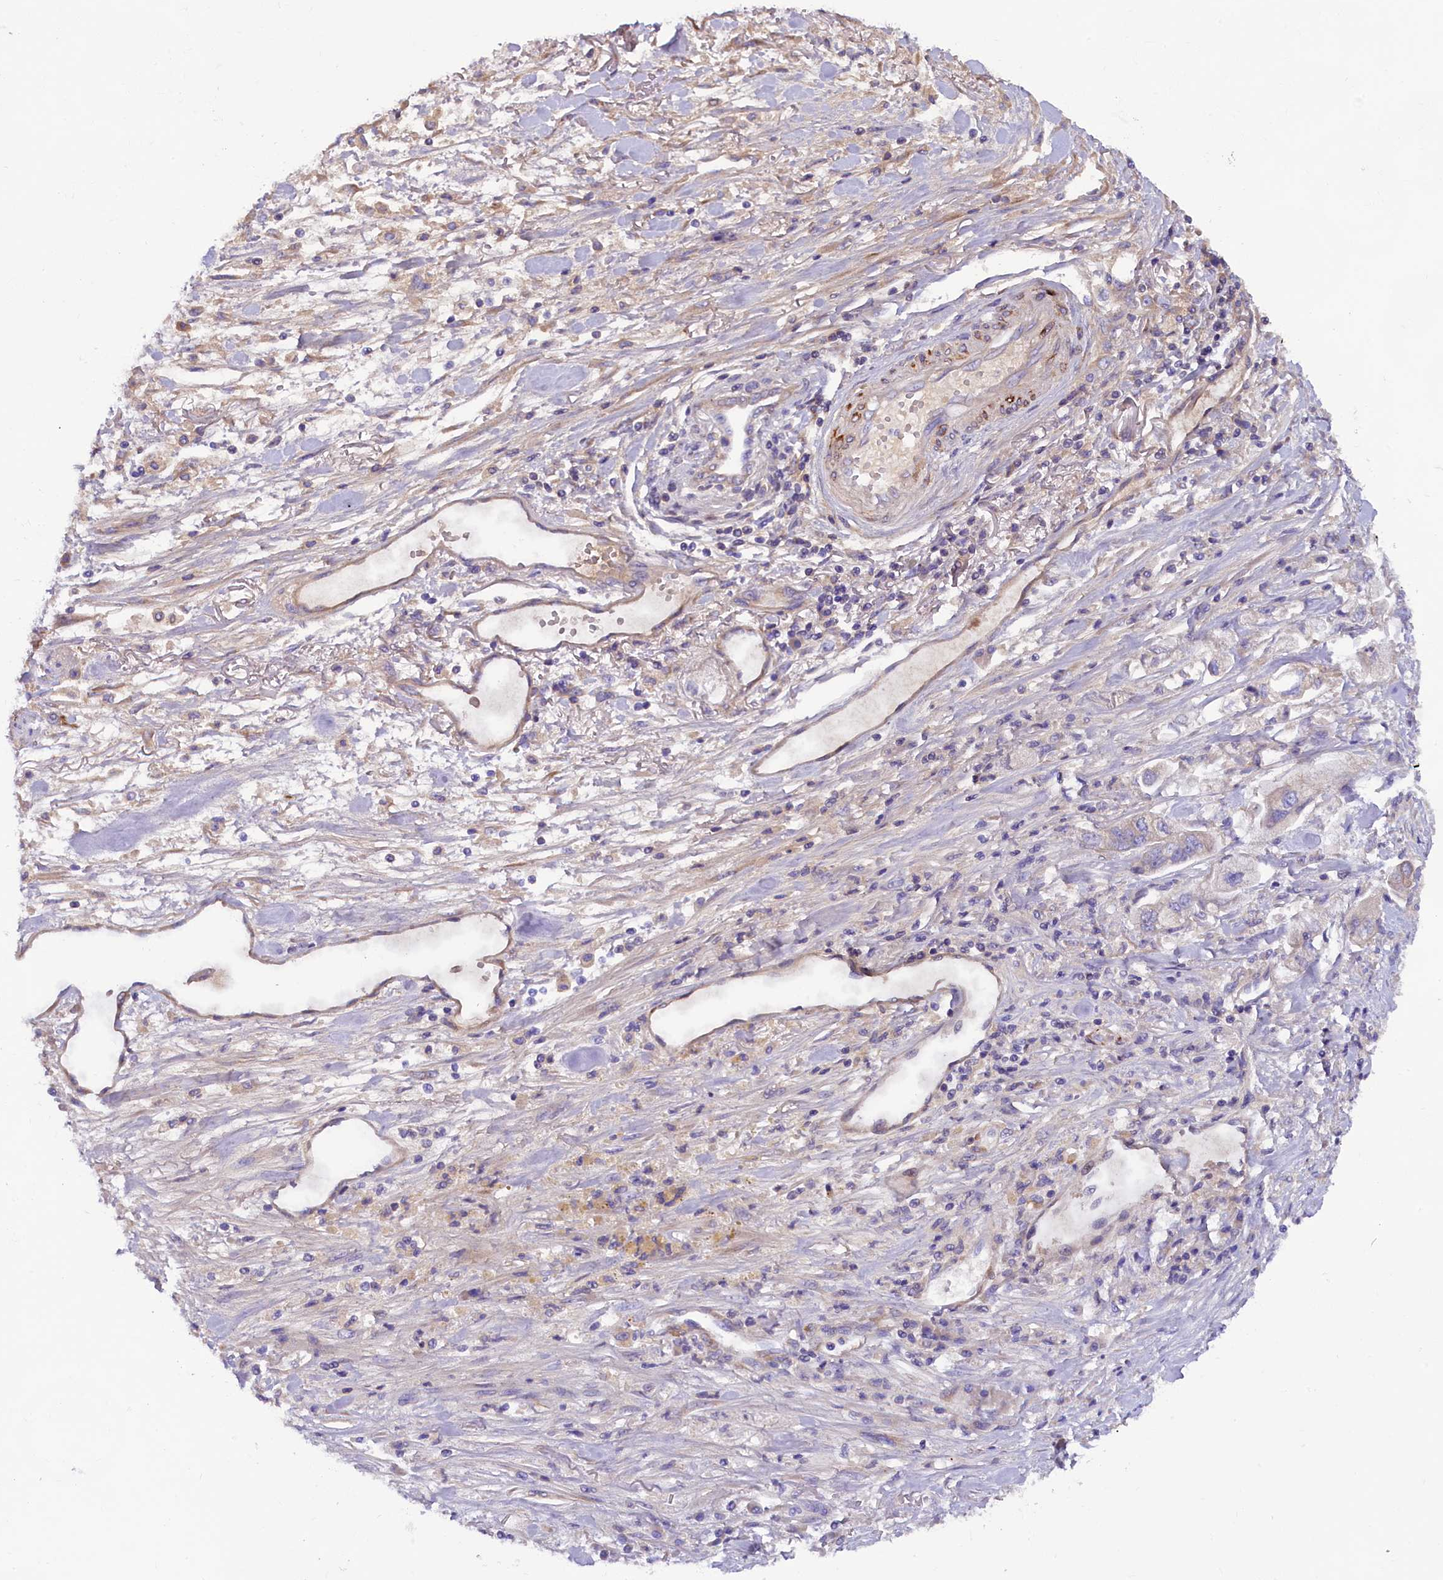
{"staining": {"intensity": "negative", "quantity": "none", "location": "none"}, "tissue": "stomach cancer", "cell_type": "Tumor cells", "image_type": "cancer", "snomed": [{"axis": "morphology", "description": "Adenocarcinoma, NOS"}, {"axis": "topography", "description": "Stomach"}], "caption": "Stomach cancer (adenocarcinoma) stained for a protein using immunohistochemistry displays no positivity tumor cells.", "gene": "SOD3", "patient": {"sex": "male", "age": 62}}